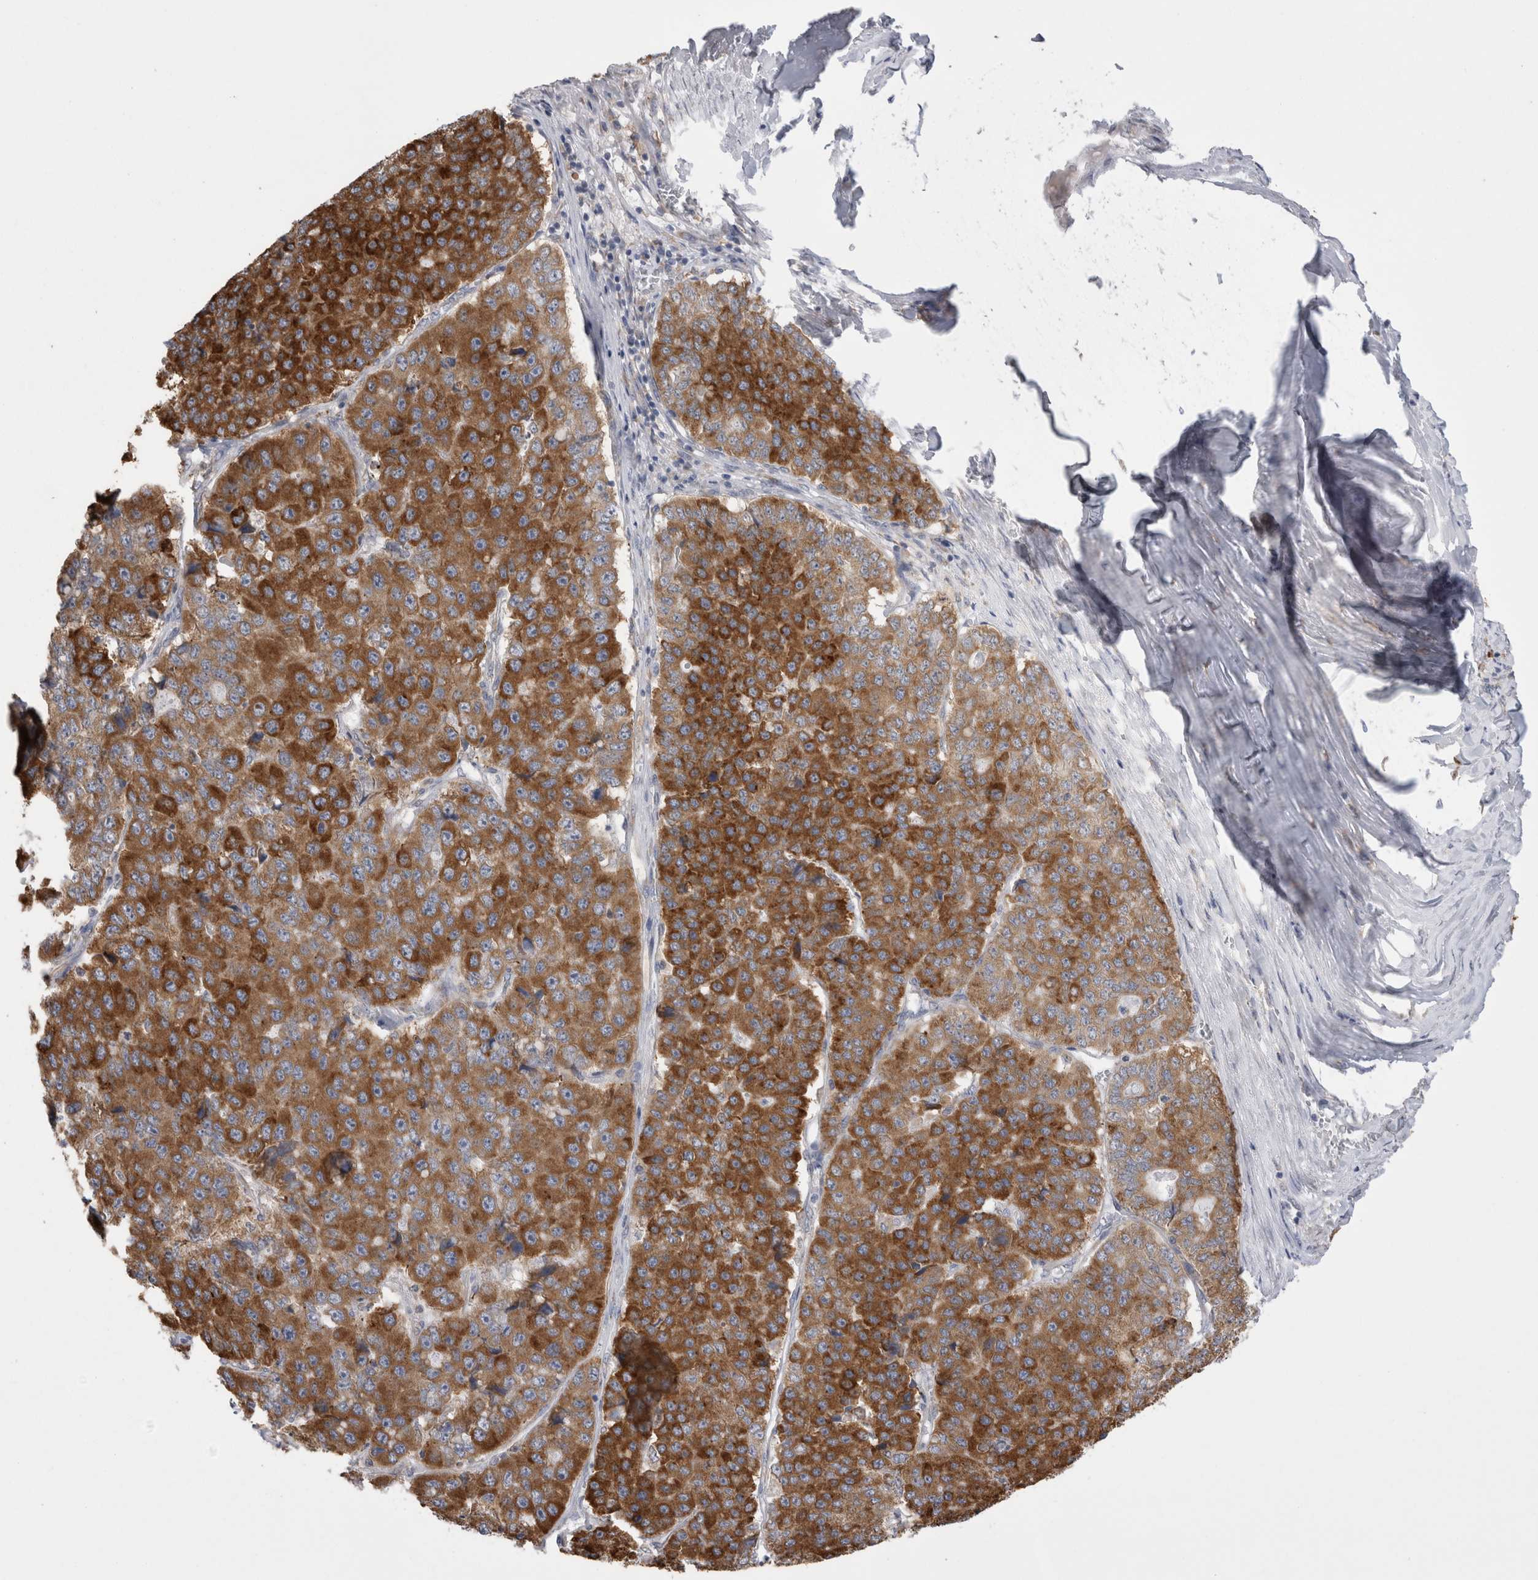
{"staining": {"intensity": "strong", "quantity": ">75%", "location": "cytoplasmic/membranous"}, "tissue": "pancreatic cancer", "cell_type": "Tumor cells", "image_type": "cancer", "snomed": [{"axis": "morphology", "description": "Adenocarcinoma, NOS"}, {"axis": "topography", "description": "Pancreas"}], "caption": "Immunohistochemical staining of human adenocarcinoma (pancreatic) demonstrates strong cytoplasmic/membranous protein expression in about >75% of tumor cells.", "gene": "ZNF341", "patient": {"sex": "male", "age": 50}}